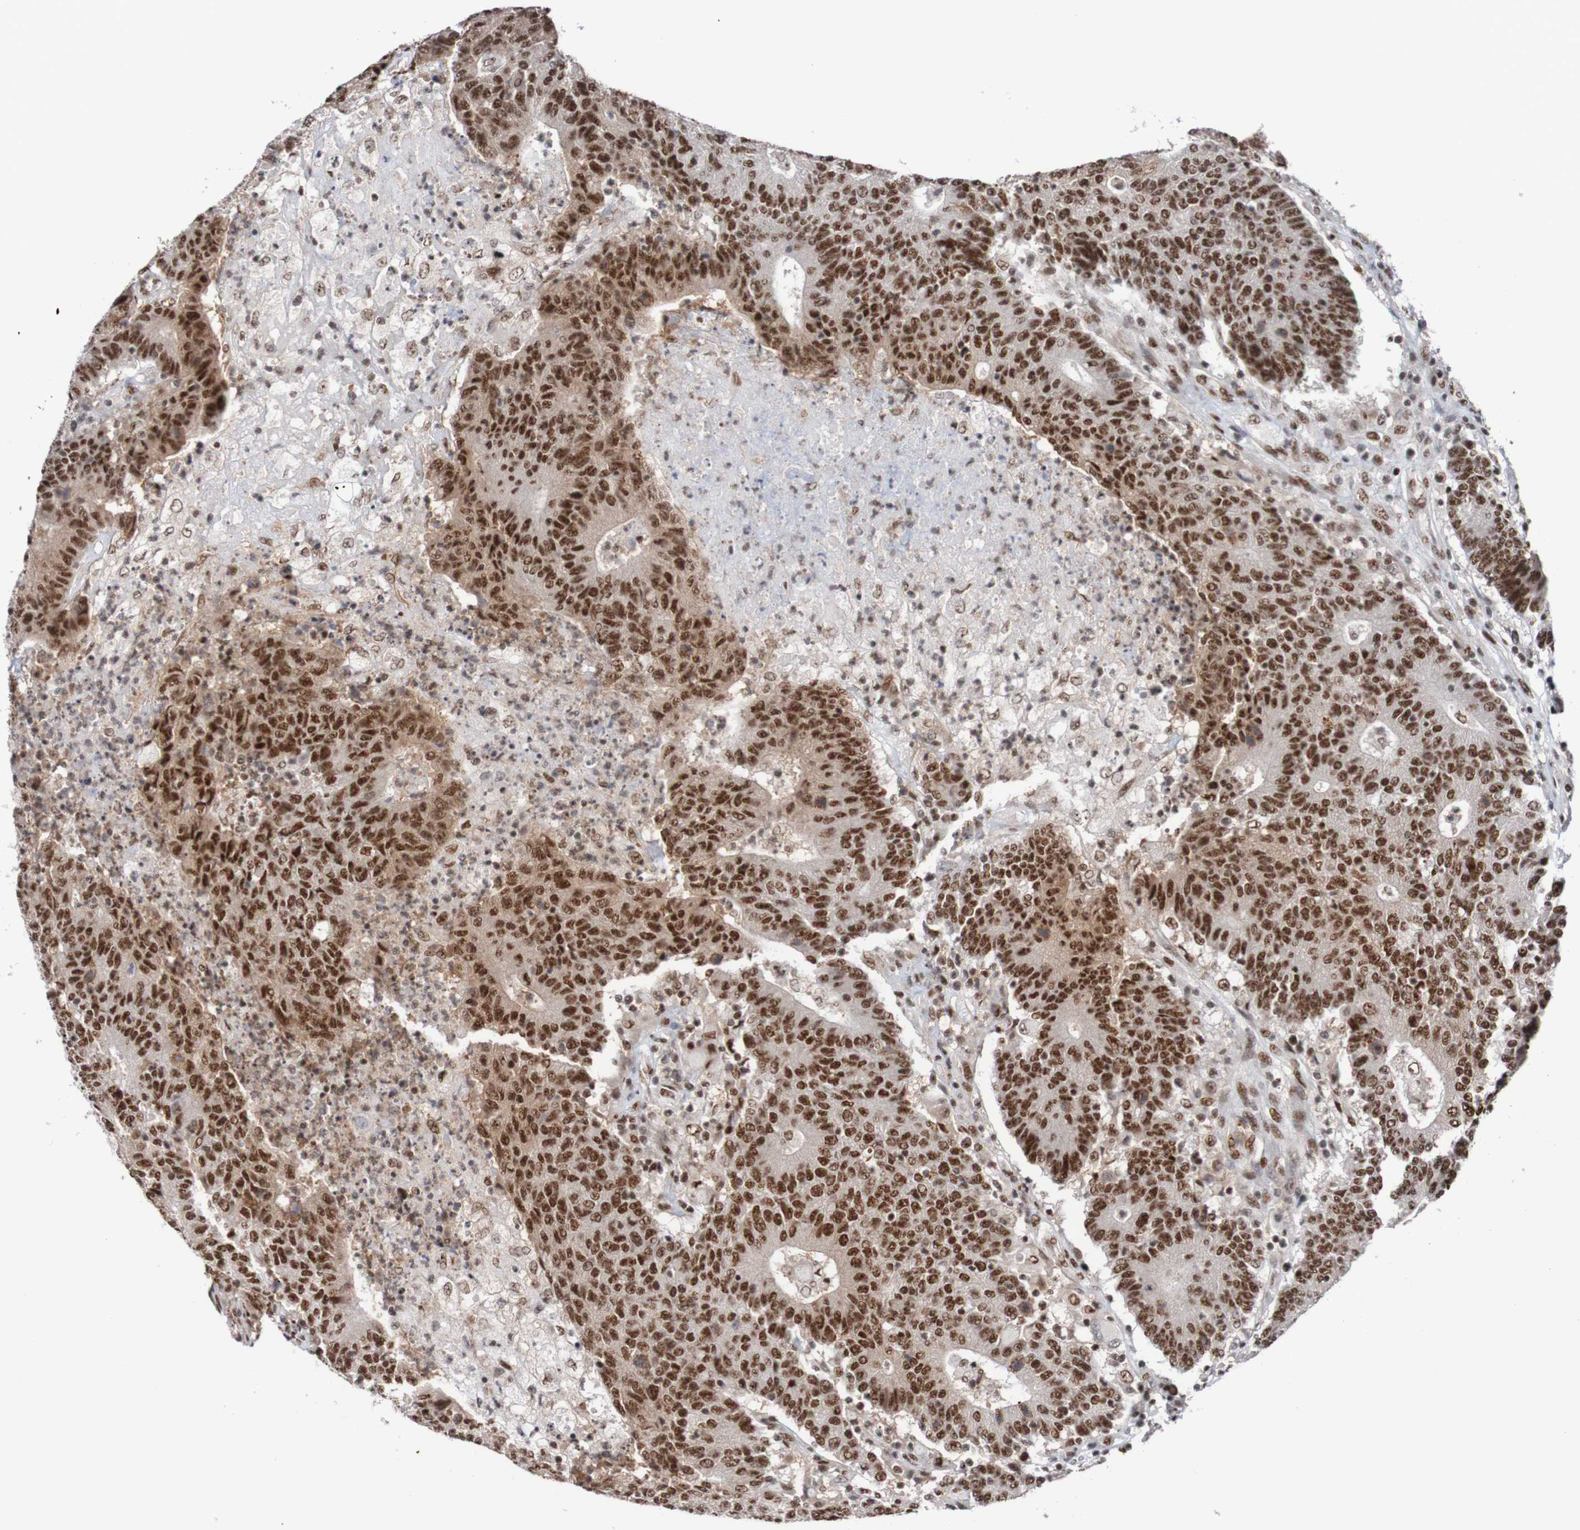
{"staining": {"intensity": "strong", "quantity": ">75%", "location": "cytoplasmic/membranous,nuclear"}, "tissue": "colorectal cancer", "cell_type": "Tumor cells", "image_type": "cancer", "snomed": [{"axis": "morphology", "description": "Normal tissue, NOS"}, {"axis": "morphology", "description": "Adenocarcinoma, NOS"}, {"axis": "topography", "description": "Colon"}], "caption": "The micrograph demonstrates immunohistochemical staining of adenocarcinoma (colorectal). There is strong cytoplasmic/membranous and nuclear positivity is seen in approximately >75% of tumor cells.", "gene": "CDC5L", "patient": {"sex": "female", "age": 75}}